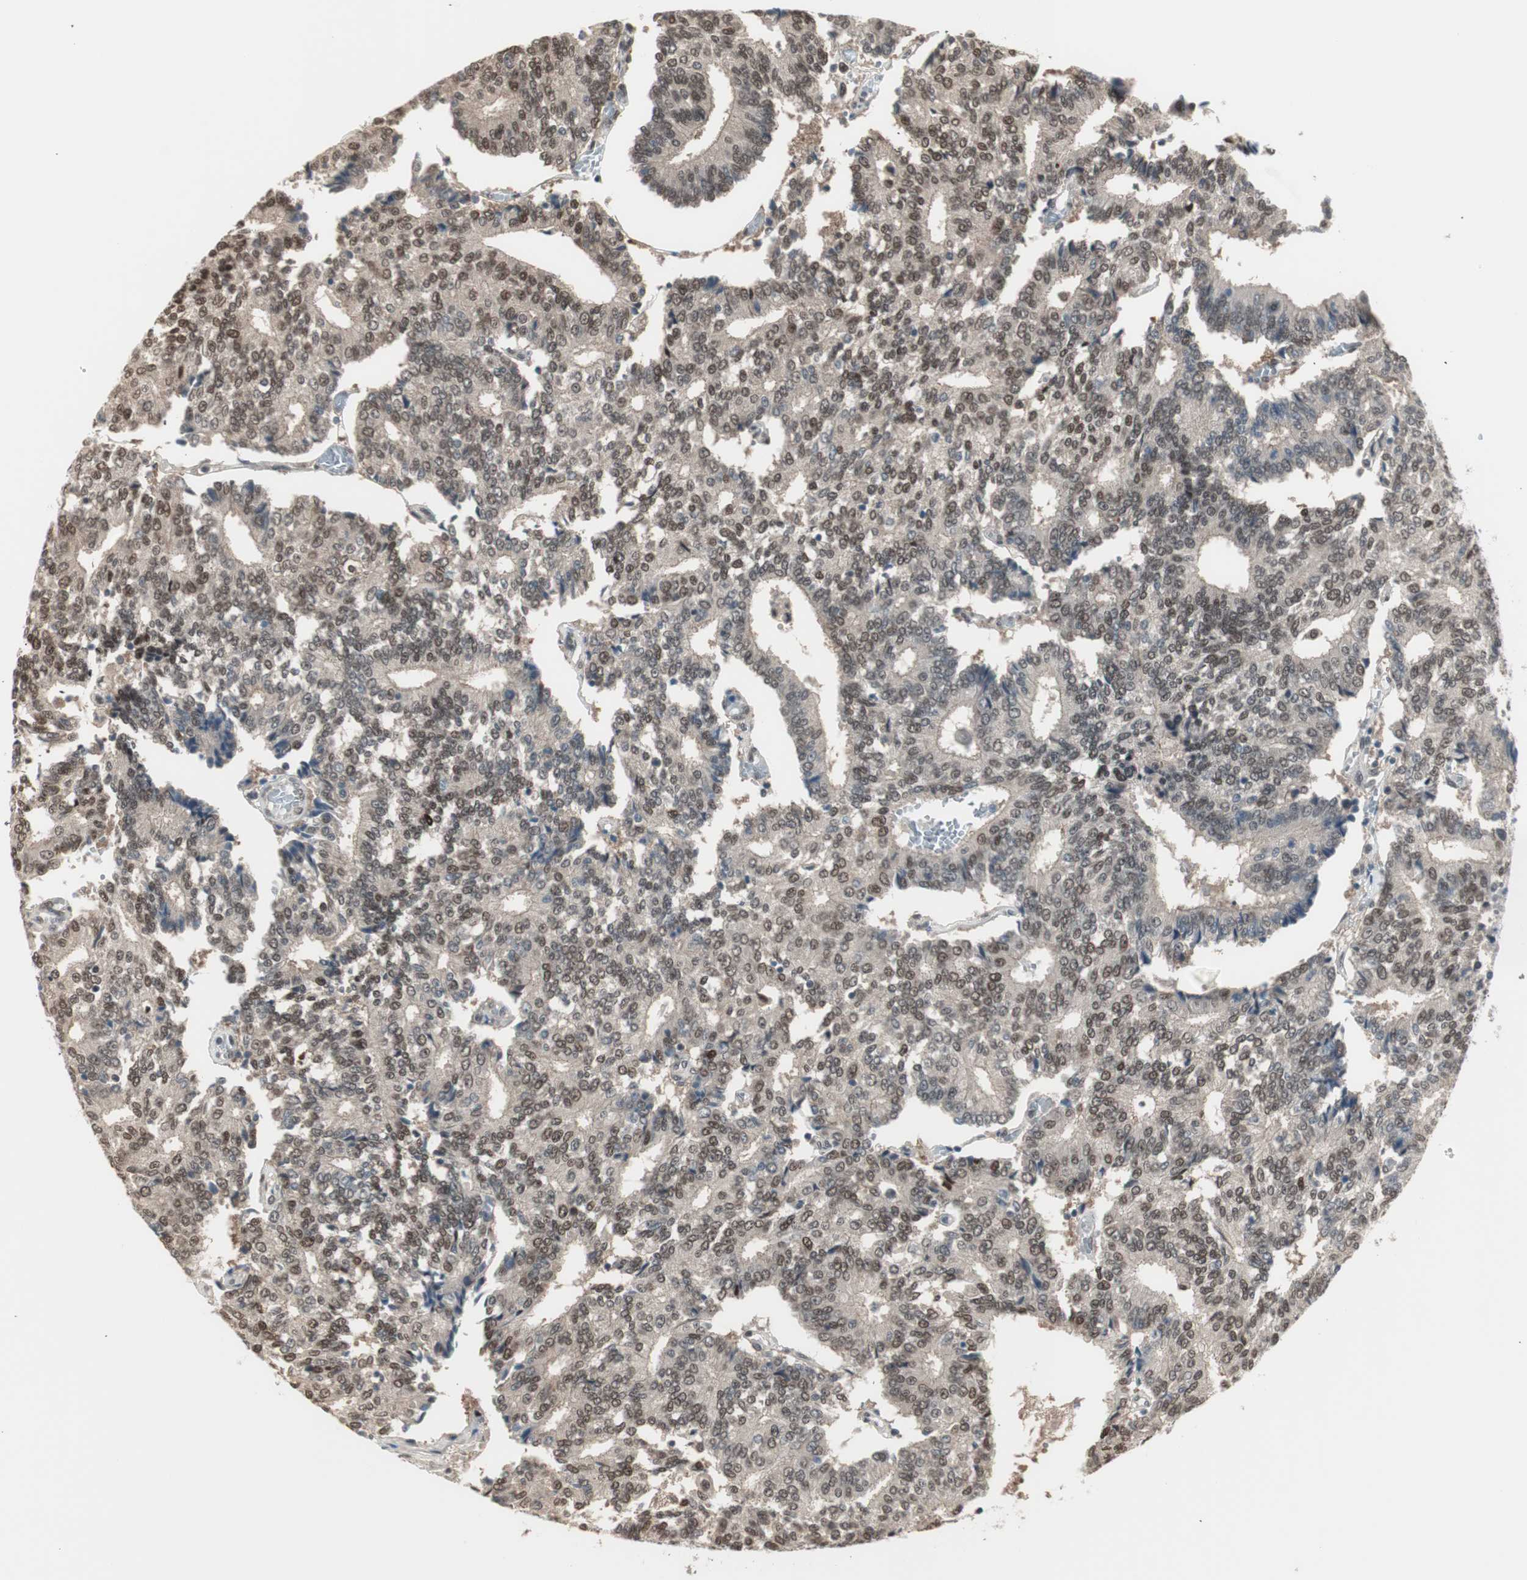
{"staining": {"intensity": "moderate", "quantity": ">75%", "location": "nuclear"}, "tissue": "prostate cancer", "cell_type": "Tumor cells", "image_type": "cancer", "snomed": [{"axis": "morphology", "description": "Adenocarcinoma, High grade"}, {"axis": "topography", "description": "Prostate"}], "caption": "This is a micrograph of IHC staining of prostate cancer, which shows moderate expression in the nuclear of tumor cells.", "gene": "LONP2", "patient": {"sex": "male", "age": 55}}